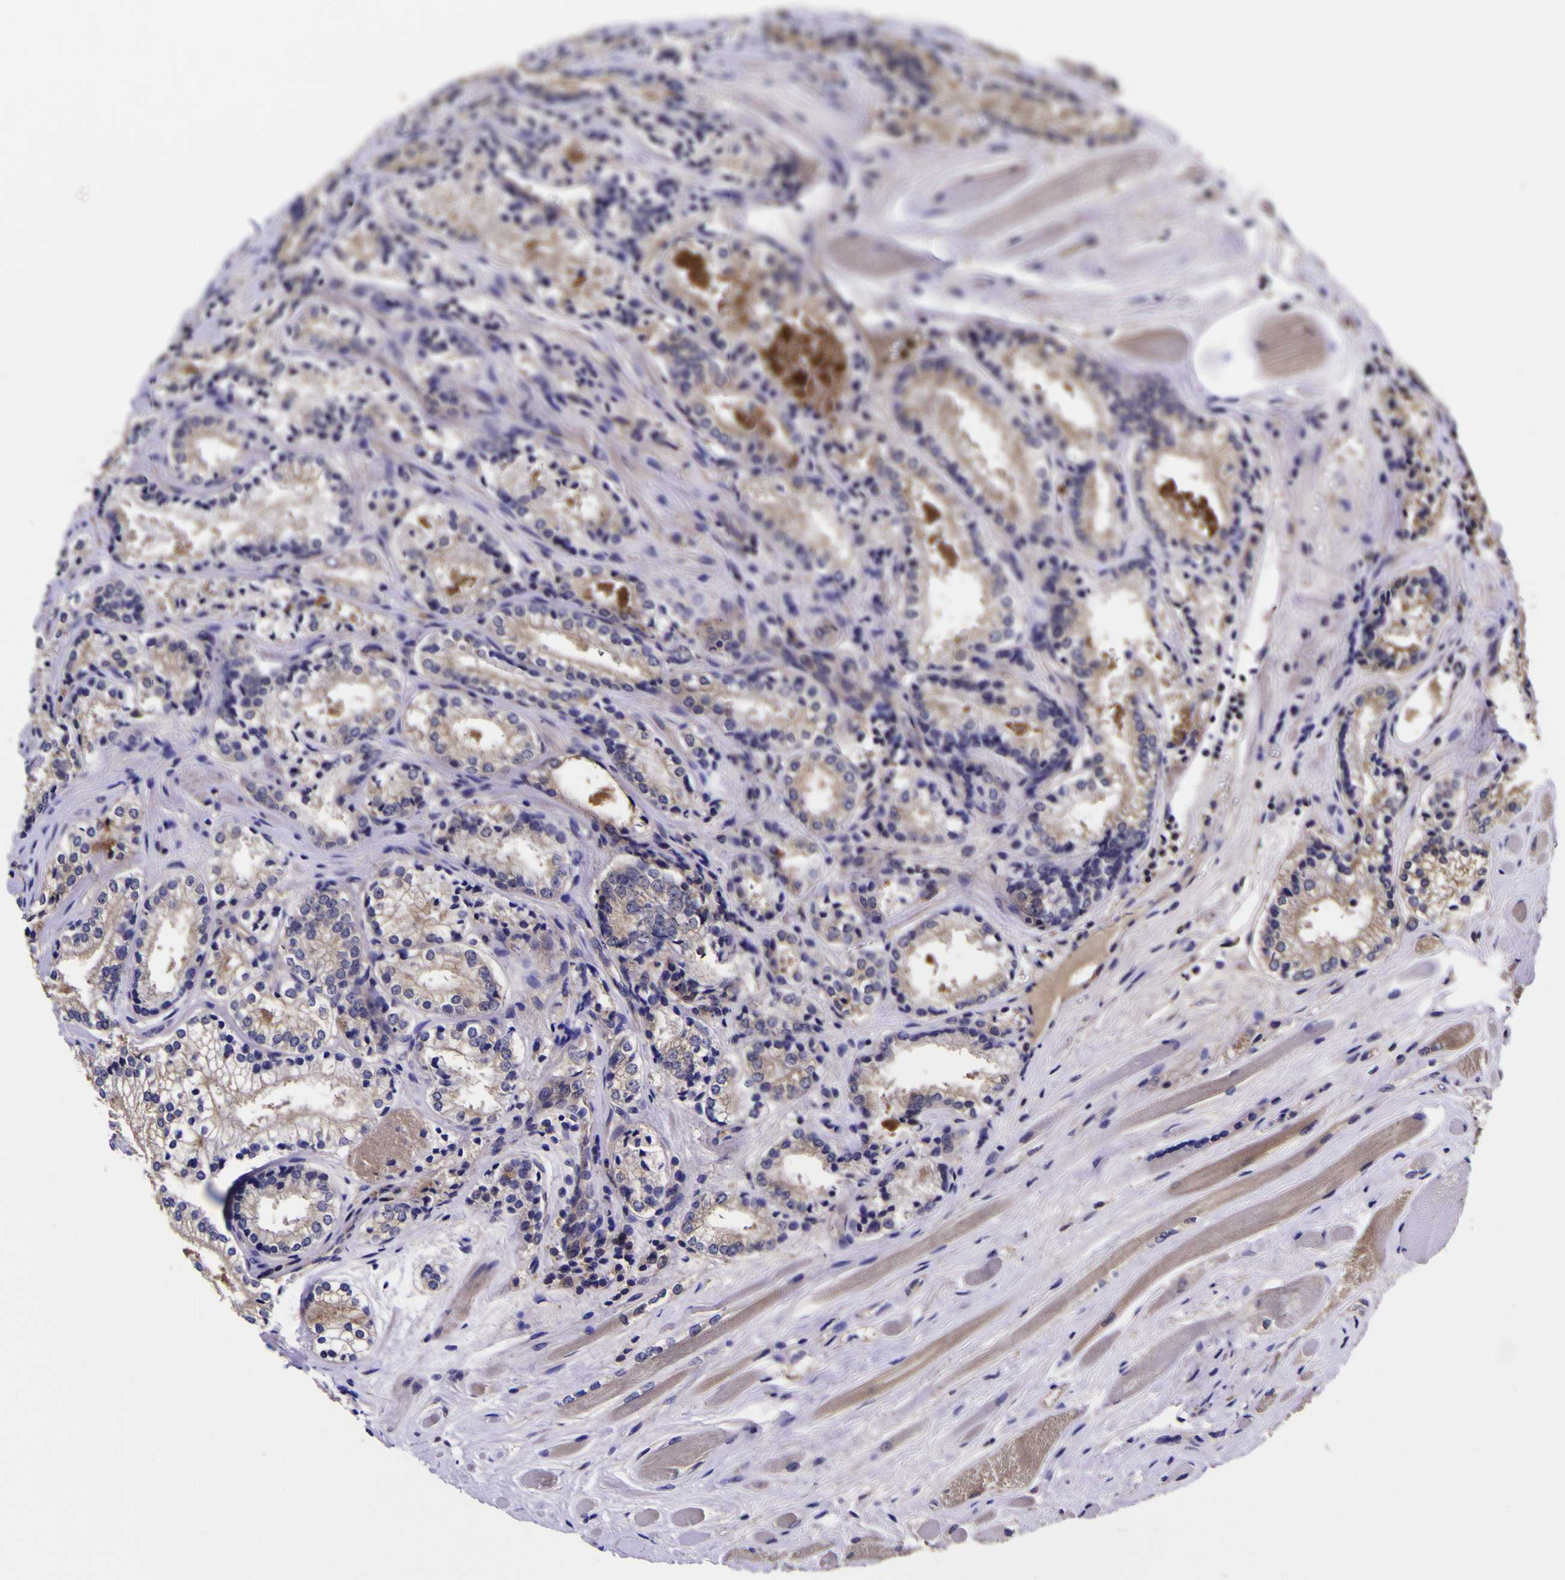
{"staining": {"intensity": "weak", "quantity": ">75%", "location": "cytoplasmic/membranous"}, "tissue": "prostate cancer", "cell_type": "Tumor cells", "image_type": "cancer", "snomed": [{"axis": "morphology", "description": "Adenocarcinoma, Low grade"}, {"axis": "topography", "description": "Prostate"}], "caption": "Protein analysis of prostate adenocarcinoma (low-grade) tissue reveals weak cytoplasmic/membranous staining in about >75% of tumor cells.", "gene": "MAPK14", "patient": {"sex": "male", "age": 60}}